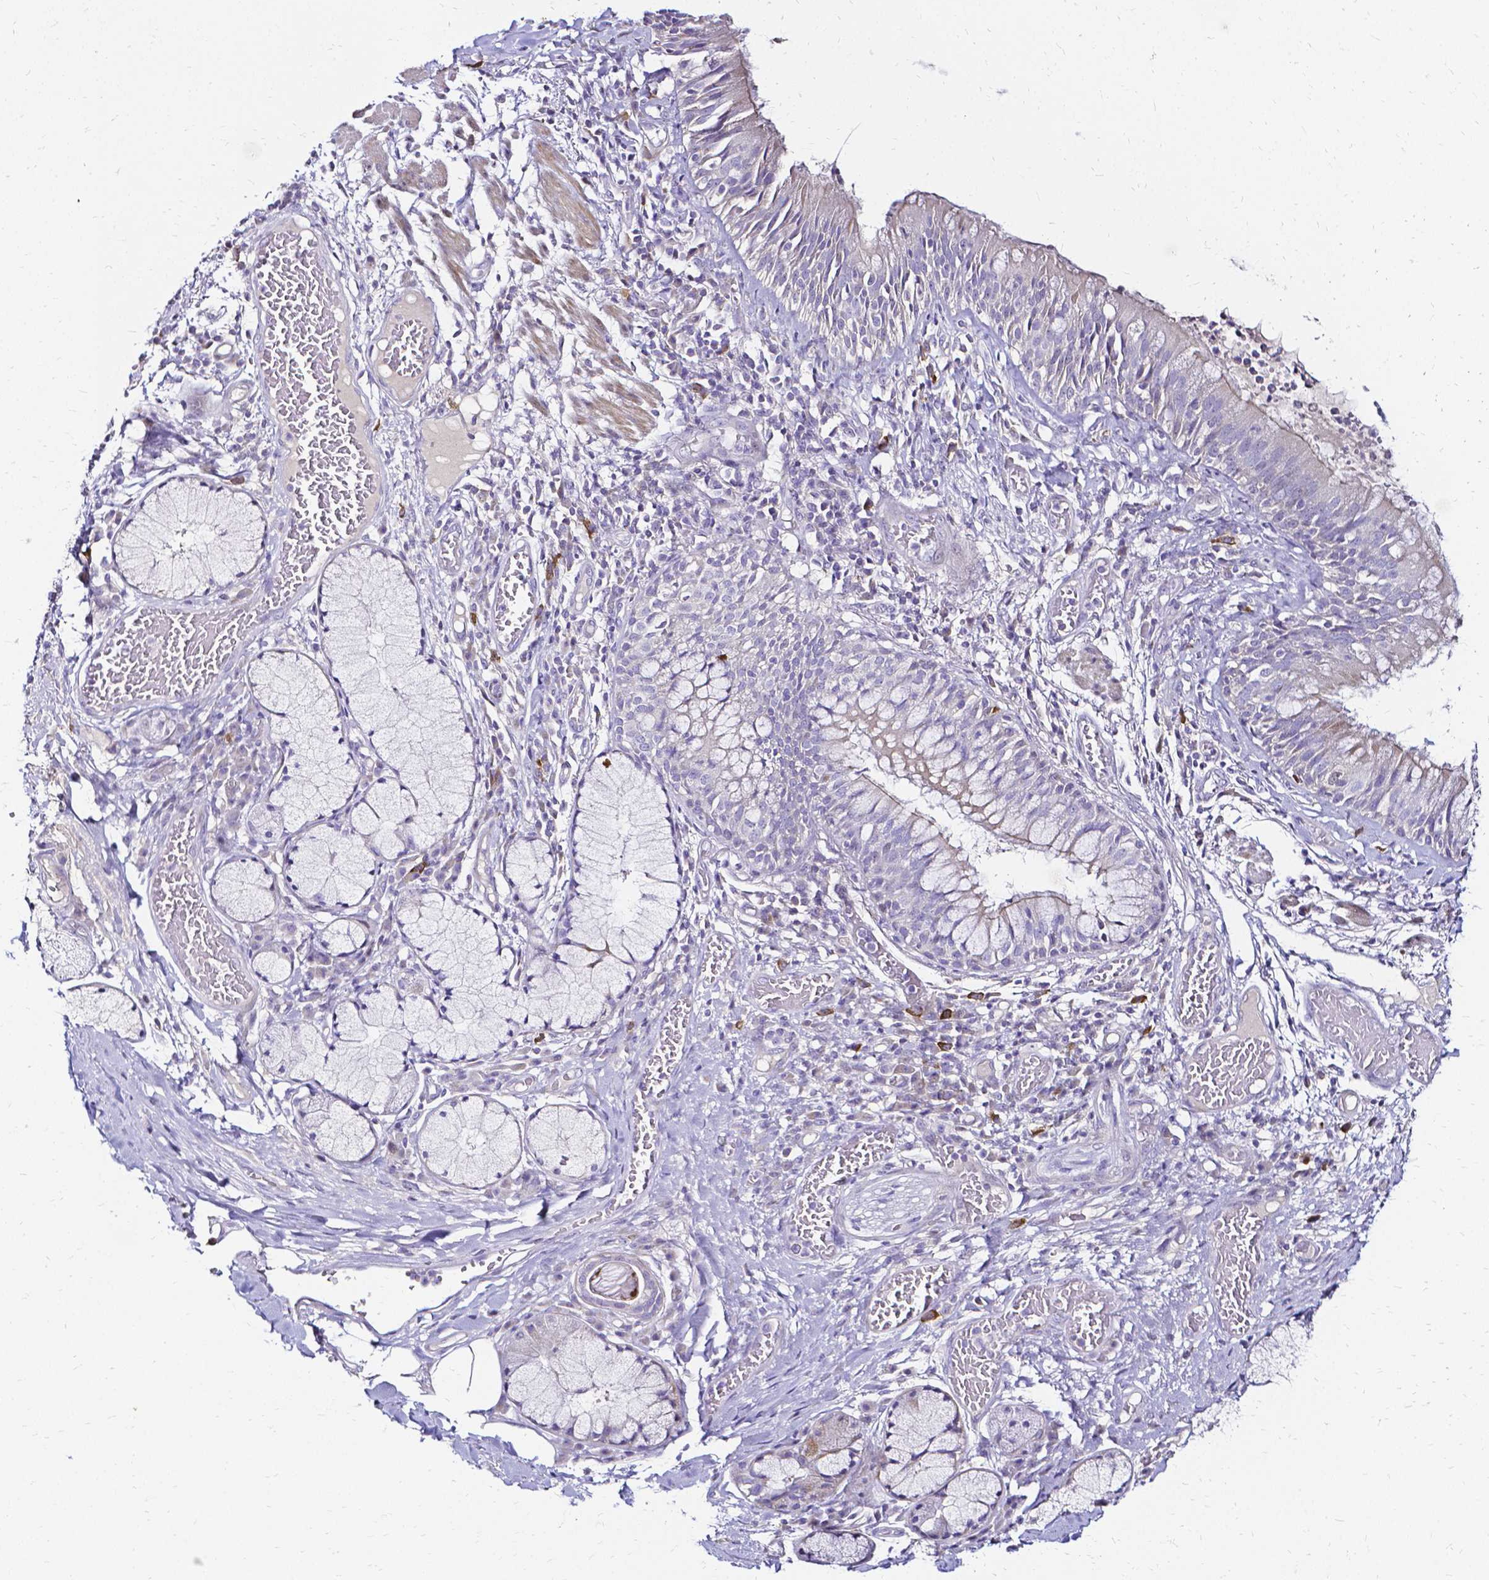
{"staining": {"intensity": "negative", "quantity": "none", "location": "none"}, "tissue": "adipose tissue", "cell_type": "Adipocytes", "image_type": "normal", "snomed": [{"axis": "morphology", "description": "Normal tissue, NOS"}, {"axis": "topography", "description": "Cartilage tissue"}, {"axis": "topography", "description": "Bronchus"}], "caption": "DAB immunohistochemical staining of normal adipose tissue demonstrates no significant expression in adipocytes. (DAB IHC, high magnification).", "gene": "CCNB1", "patient": {"sex": "male", "age": 56}}